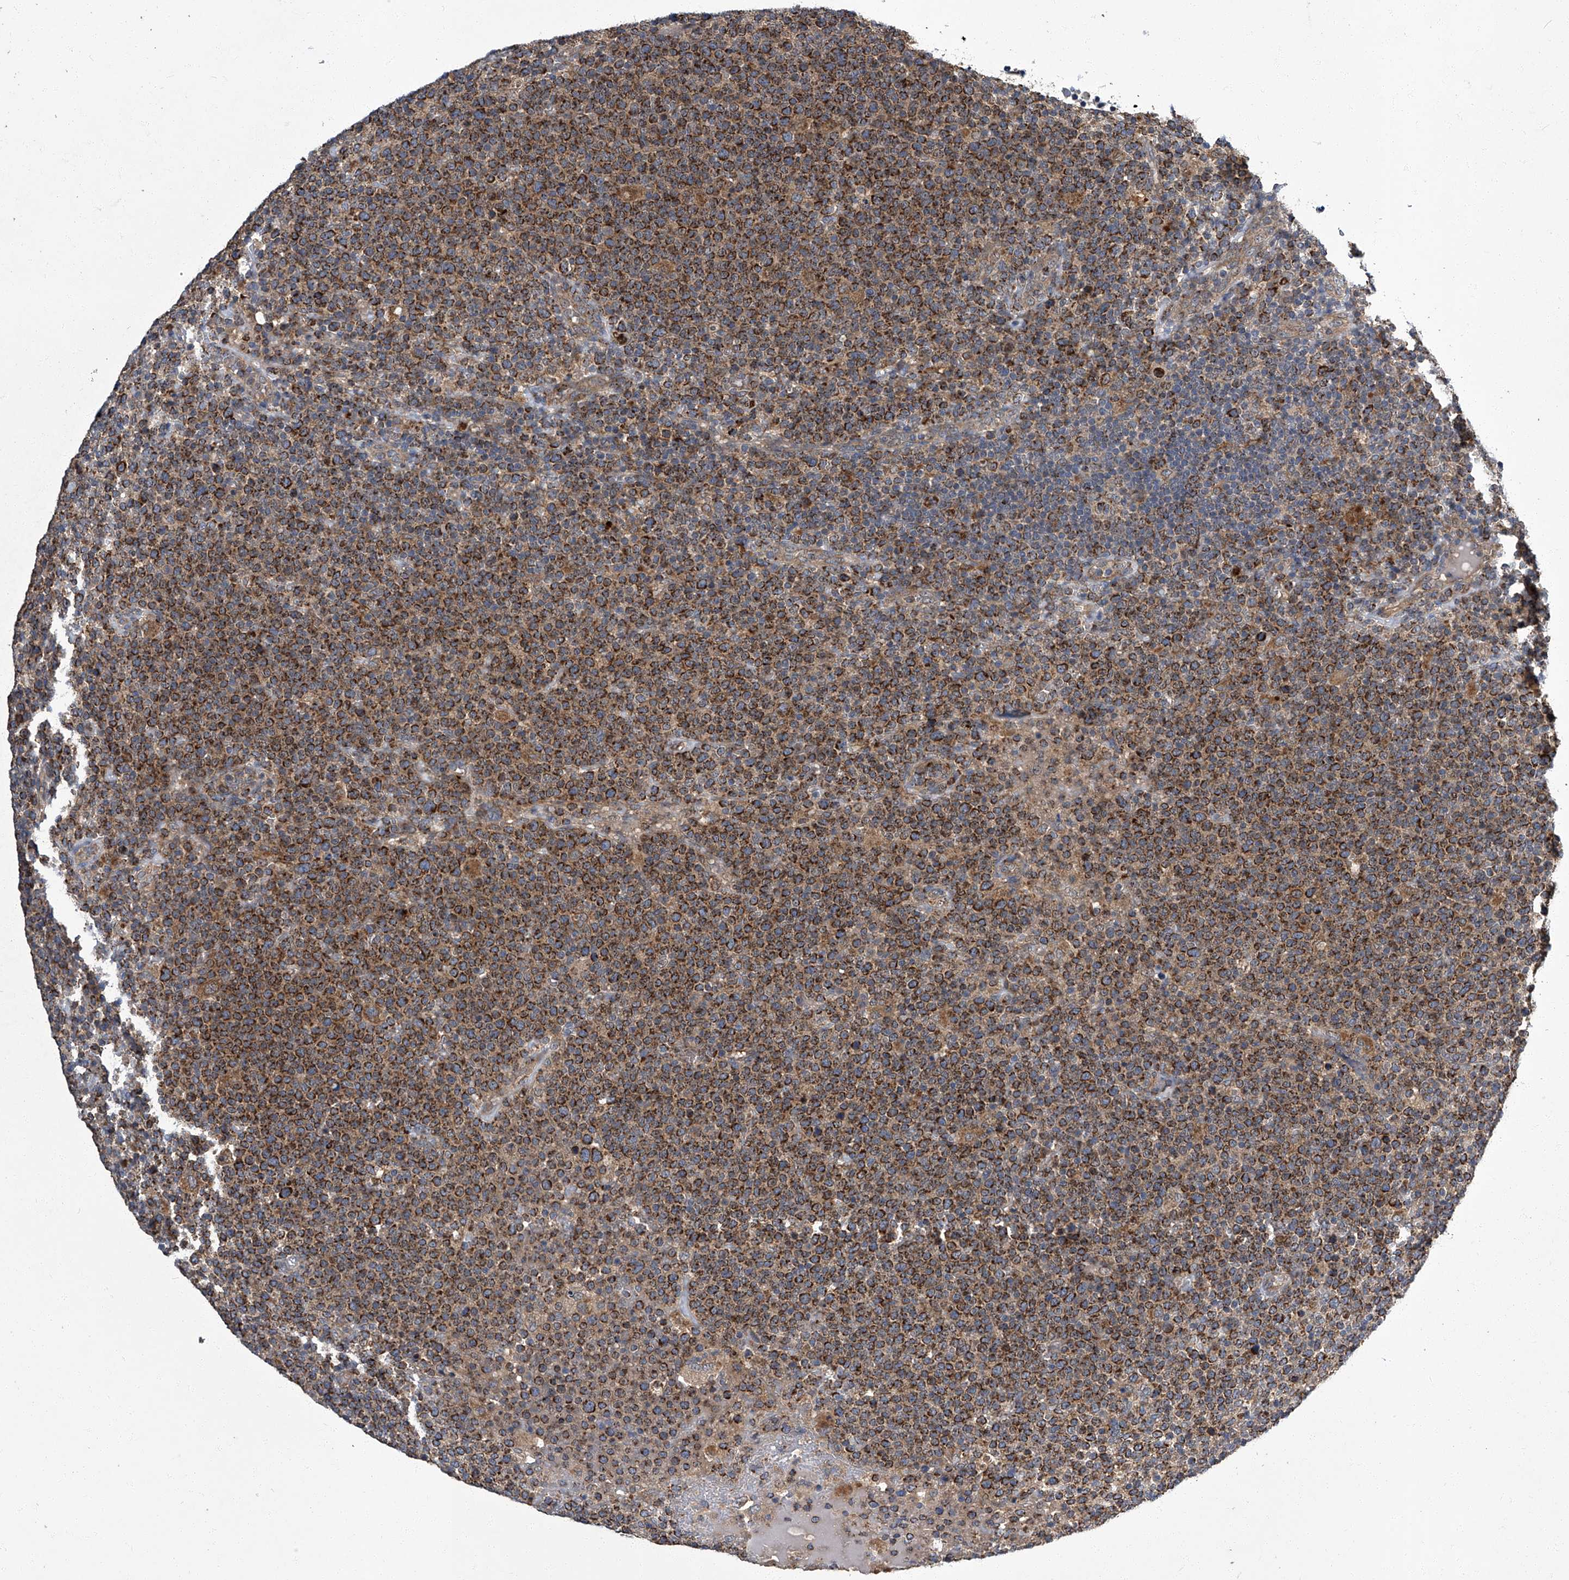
{"staining": {"intensity": "strong", "quantity": ">75%", "location": "cytoplasmic/membranous"}, "tissue": "lymphoma", "cell_type": "Tumor cells", "image_type": "cancer", "snomed": [{"axis": "morphology", "description": "Malignant lymphoma, non-Hodgkin's type, High grade"}, {"axis": "topography", "description": "Lymph node"}], "caption": "IHC photomicrograph of neoplastic tissue: human lymphoma stained using immunohistochemistry reveals high levels of strong protein expression localized specifically in the cytoplasmic/membranous of tumor cells, appearing as a cytoplasmic/membranous brown color.", "gene": "TNFRSF13B", "patient": {"sex": "male", "age": 61}}